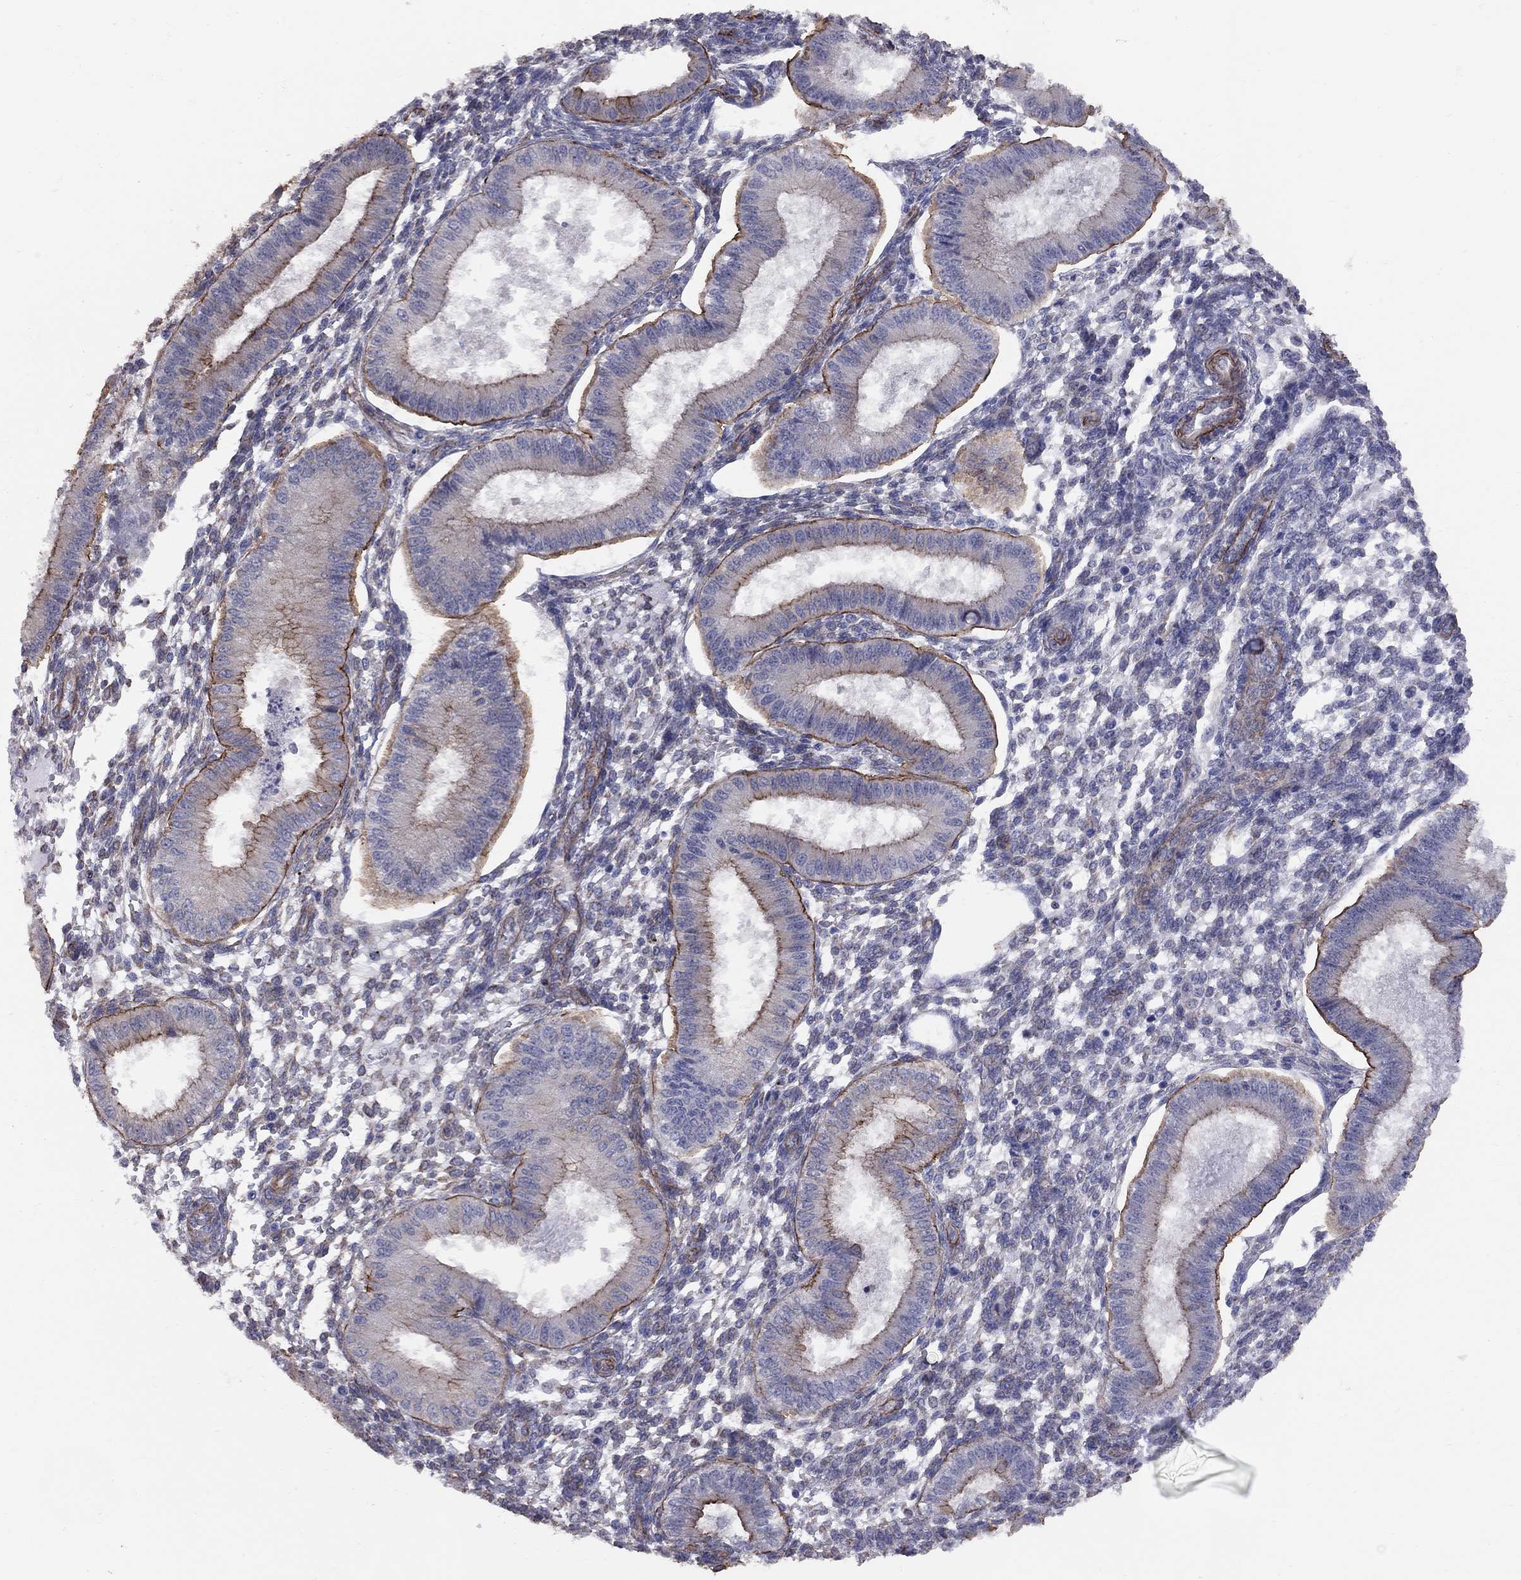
{"staining": {"intensity": "negative", "quantity": "none", "location": "none"}, "tissue": "endometrium", "cell_type": "Cells in endometrial stroma", "image_type": "normal", "snomed": [{"axis": "morphology", "description": "Normal tissue, NOS"}, {"axis": "topography", "description": "Endometrium"}], "caption": "DAB immunohistochemical staining of normal human endometrium displays no significant expression in cells in endometrial stroma. (DAB (3,3'-diaminobenzidine) immunohistochemistry, high magnification).", "gene": "BICDL2", "patient": {"sex": "female", "age": 43}}